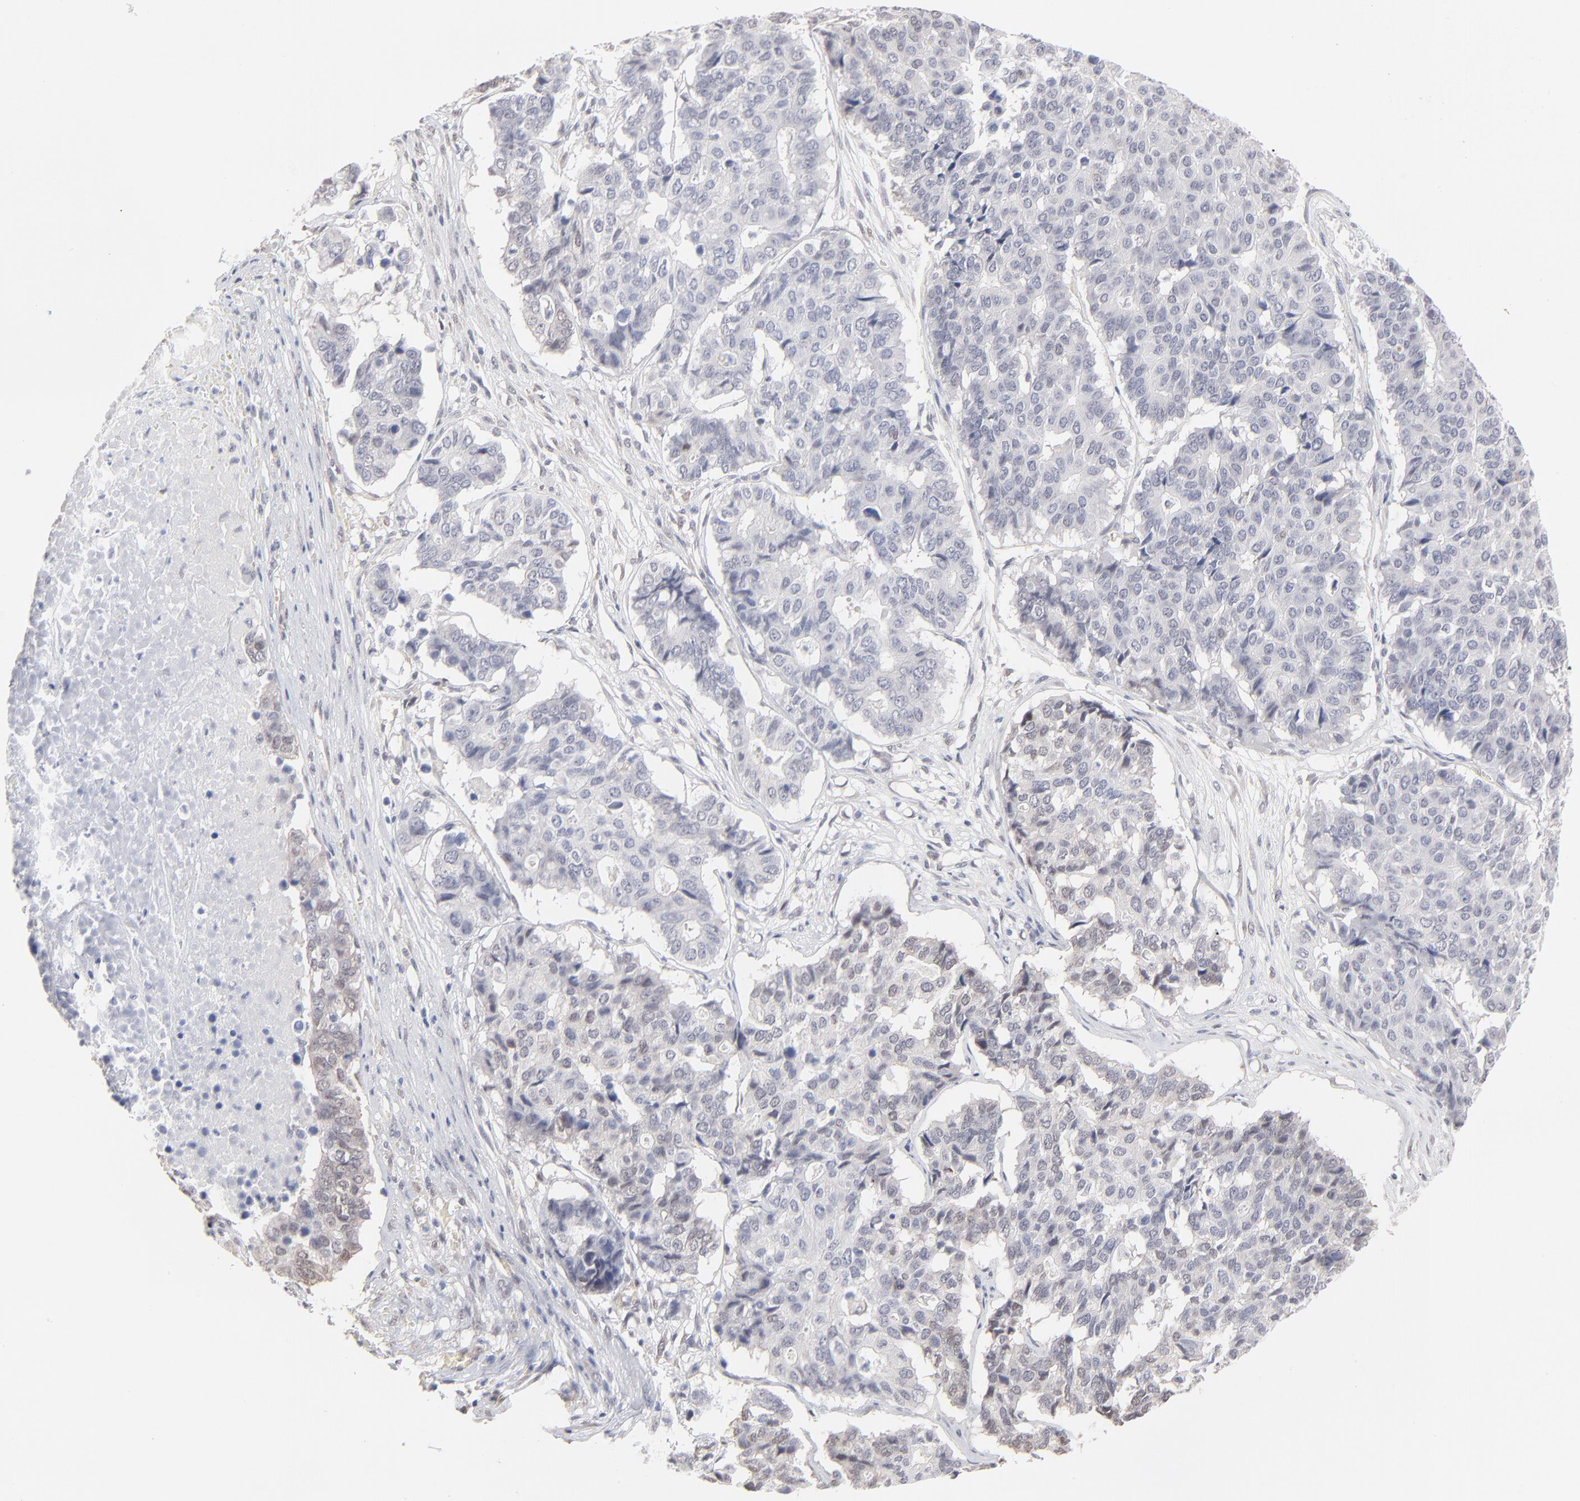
{"staining": {"intensity": "weak", "quantity": "<25%", "location": "cytoplasmic/membranous,nuclear"}, "tissue": "pancreatic cancer", "cell_type": "Tumor cells", "image_type": "cancer", "snomed": [{"axis": "morphology", "description": "Adenocarcinoma, NOS"}, {"axis": "topography", "description": "Pancreas"}], "caption": "A photomicrograph of pancreatic cancer (adenocarcinoma) stained for a protein exhibits no brown staining in tumor cells.", "gene": "RBM3", "patient": {"sex": "male", "age": 50}}